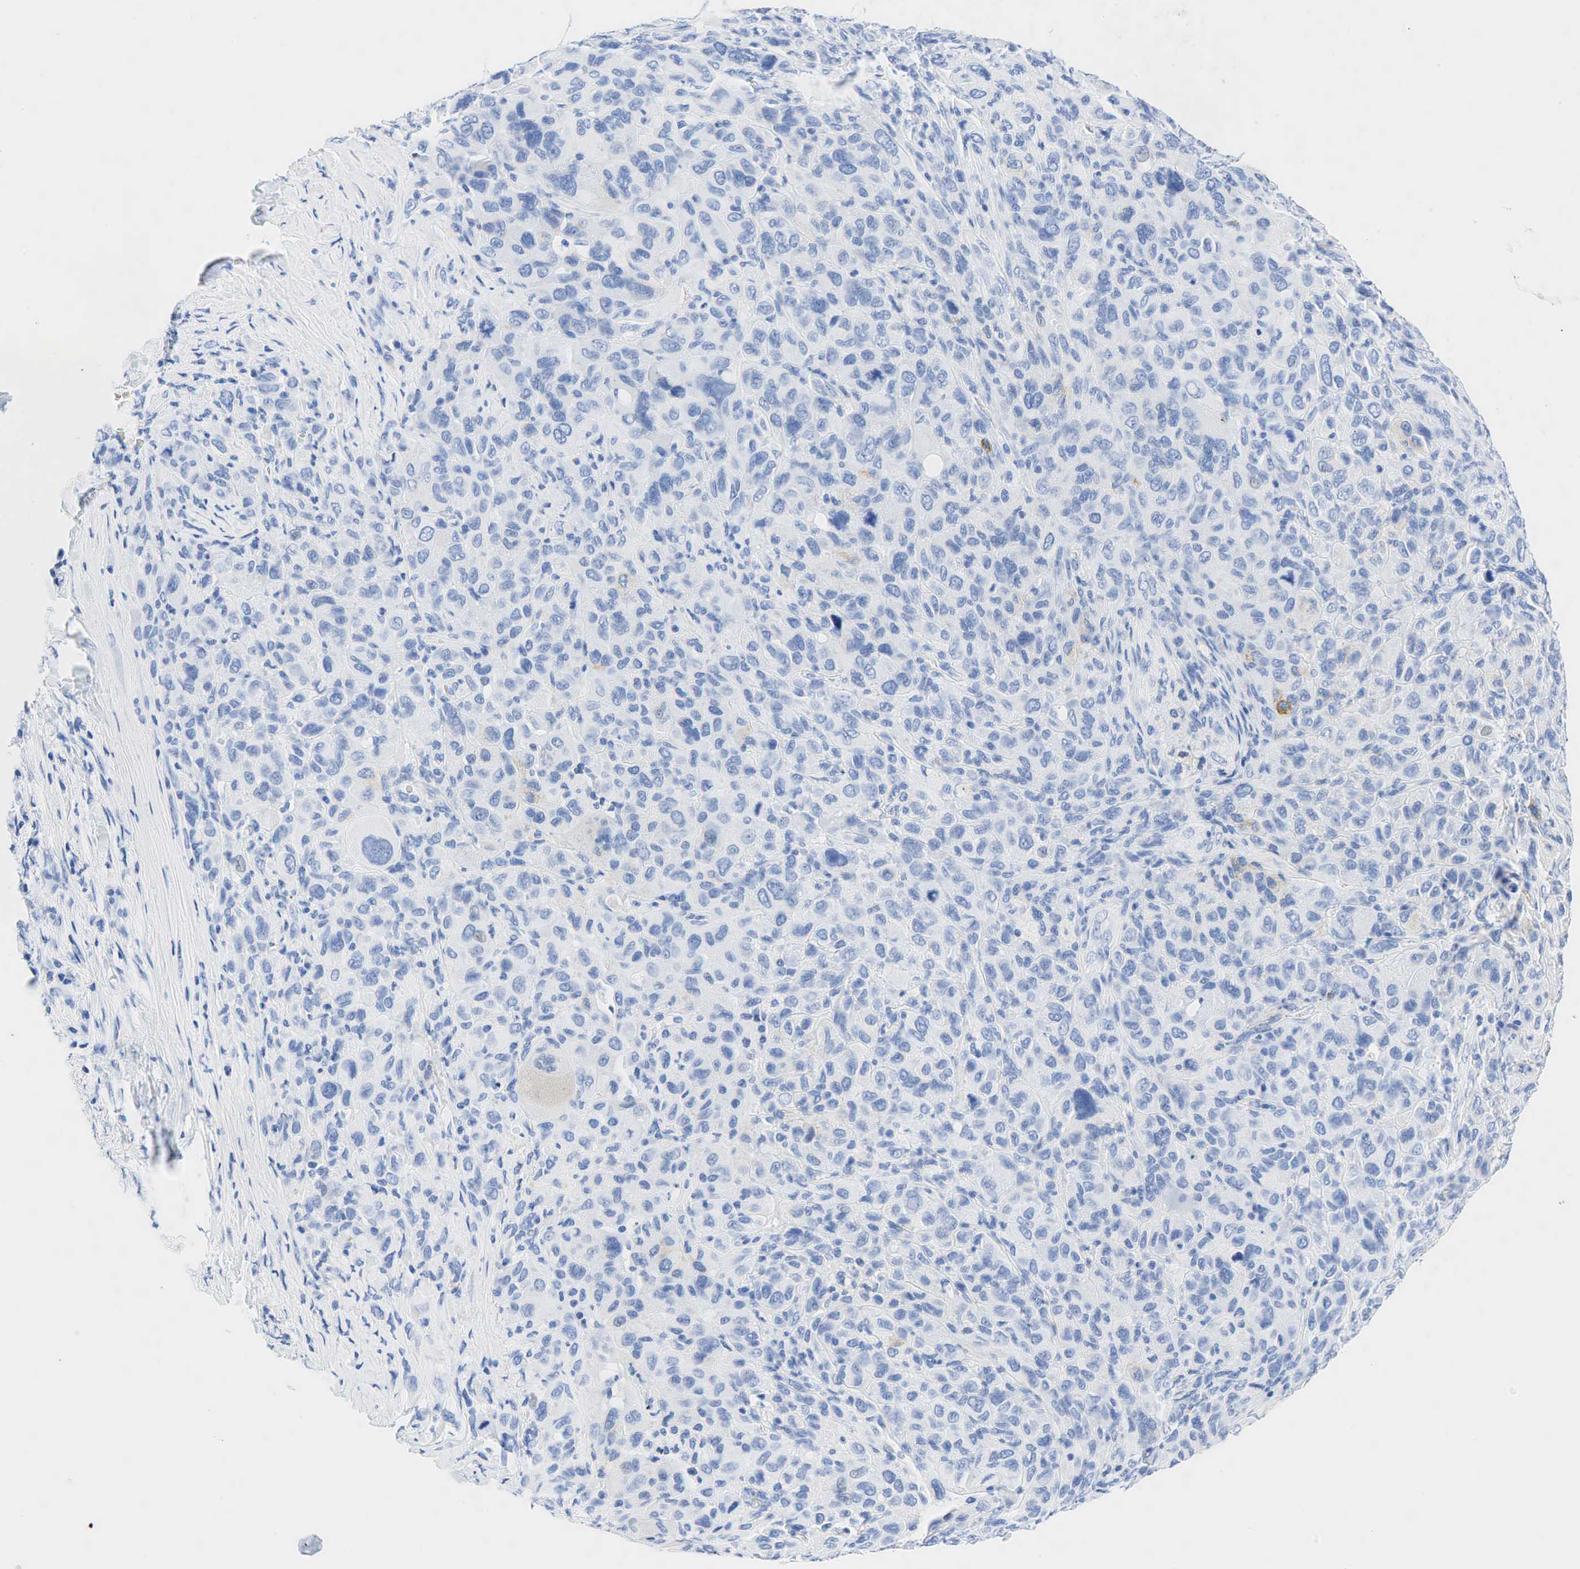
{"staining": {"intensity": "negative", "quantity": "none", "location": "none"}, "tissue": "melanoma", "cell_type": "Tumor cells", "image_type": "cancer", "snomed": [{"axis": "morphology", "description": "Malignant melanoma, Metastatic site"}, {"axis": "topography", "description": "Skin"}], "caption": "High magnification brightfield microscopy of malignant melanoma (metastatic site) stained with DAB (brown) and counterstained with hematoxylin (blue): tumor cells show no significant expression.", "gene": "INHA", "patient": {"sex": "male", "age": 32}}